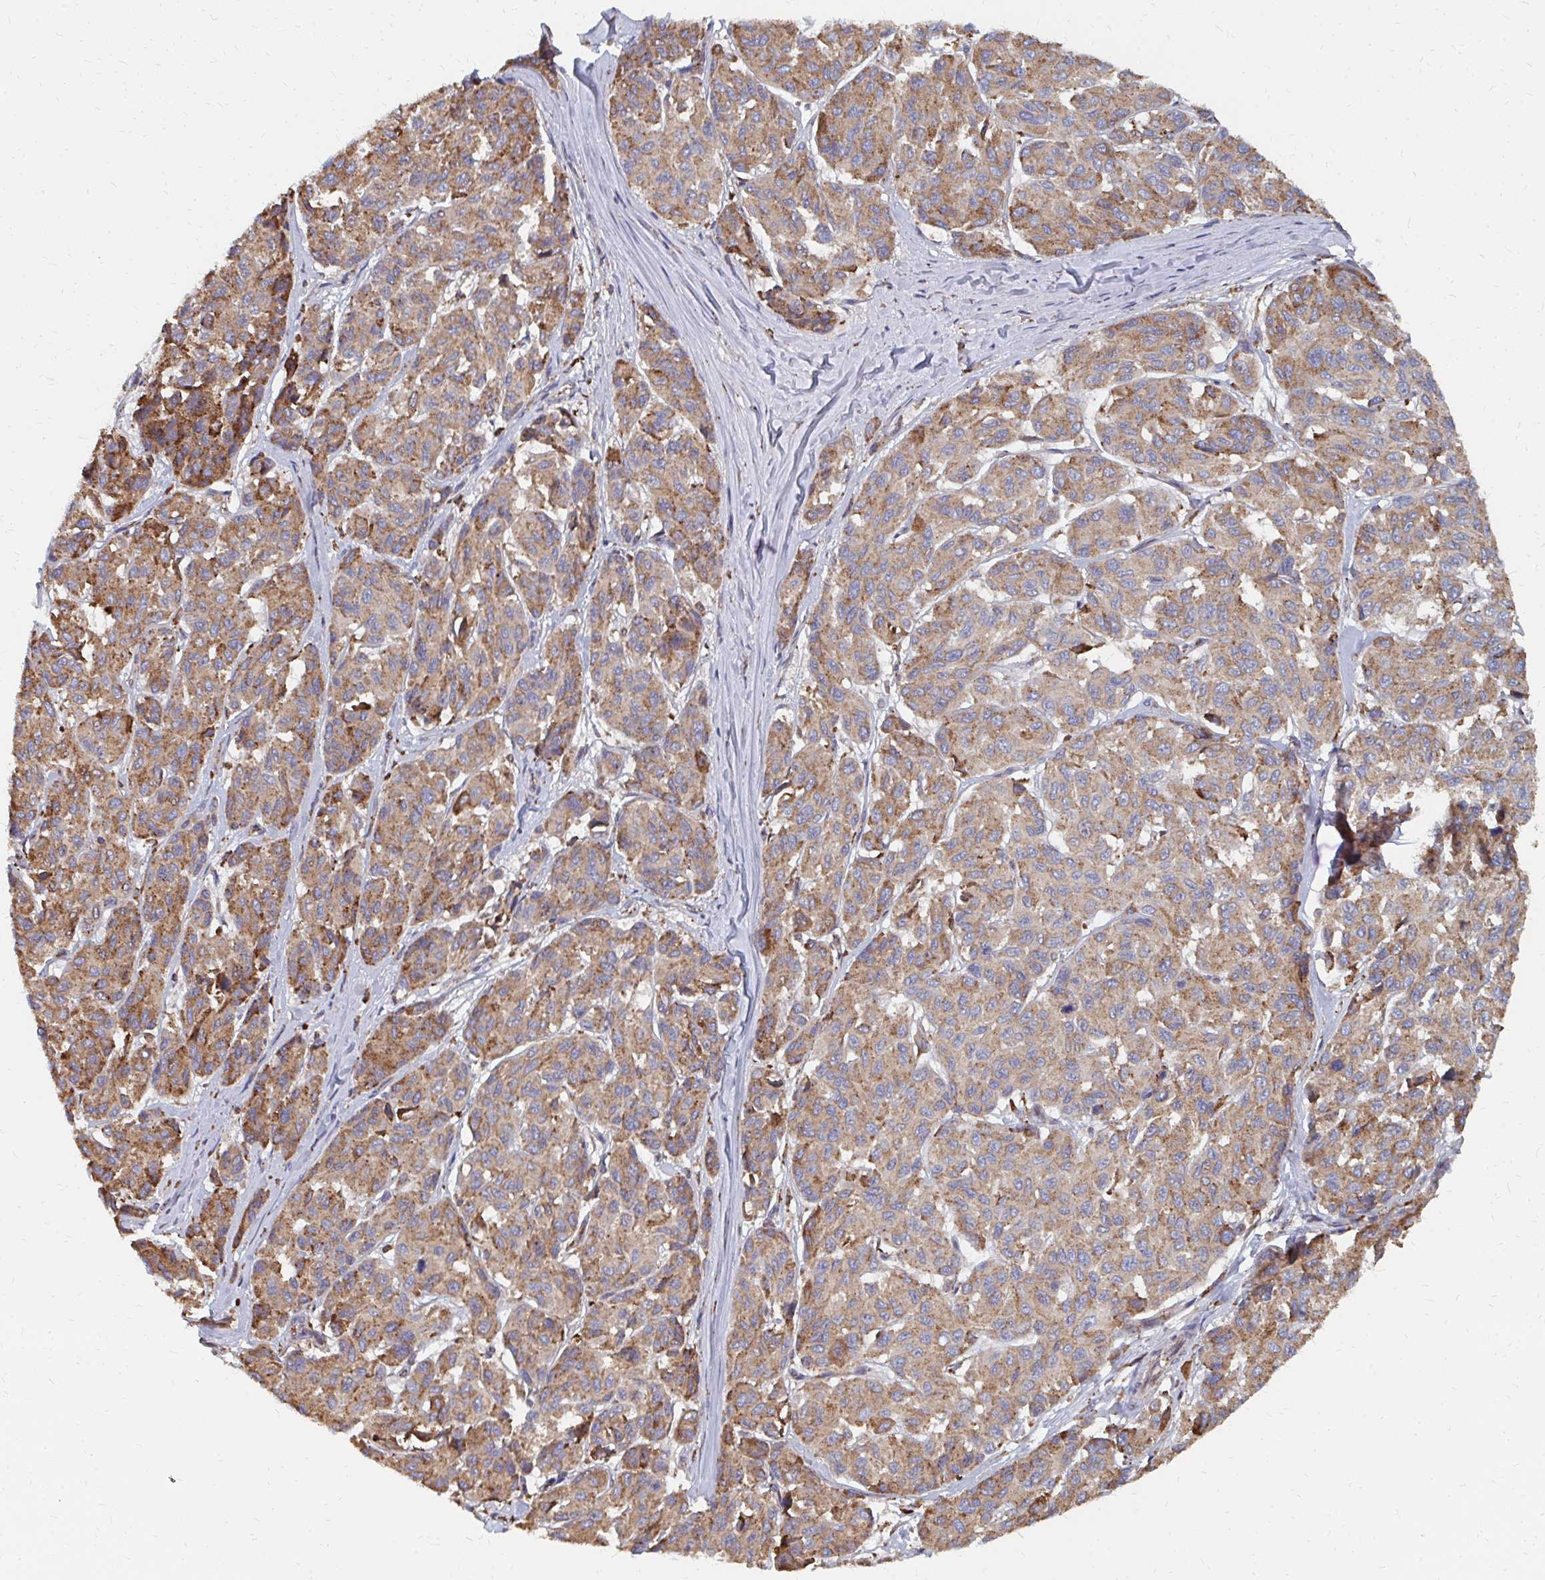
{"staining": {"intensity": "moderate", "quantity": "25%-75%", "location": "cytoplasmic/membranous"}, "tissue": "melanoma", "cell_type": "Tumor cells", "image_type": "cancer", "snomed": [{"axis": "morphology", "description": "Malignant melanoma, NOS"}, {"axis": "topography", "description": "Skin"}], "caption": "Human melanoma stained for a protein (brown) reveals moderate cytoplasmic/membranous positive expression in about 25%-75% of tumor cells.", "gene": "PPP1R13L", "patient": {"sex": "female", "age": 66}}